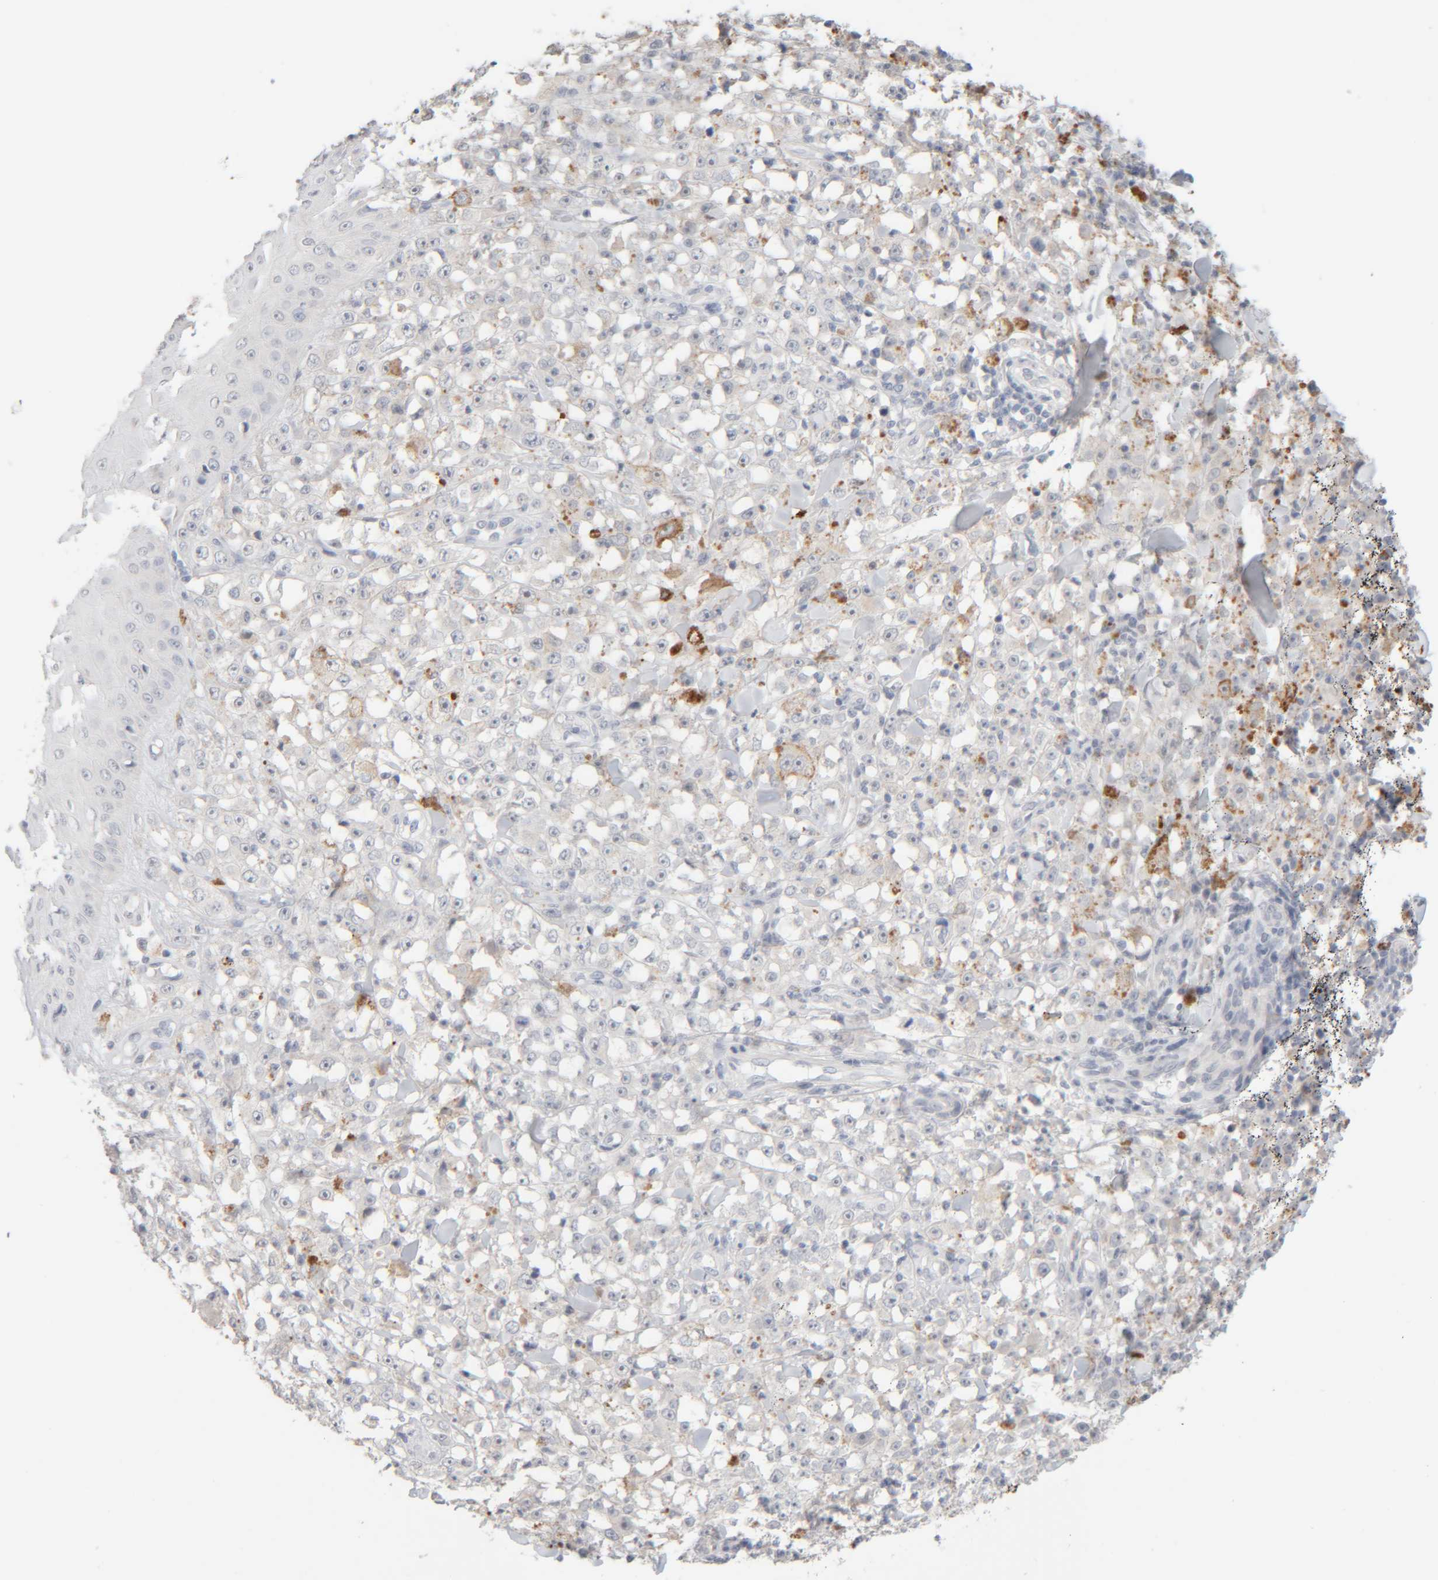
{"staining": {"intensity": "negative", "quantity": "none", "location": "none"}, "tissue": "melanoma", "cell_type": "Tumor cells", "image_type": "cancer", "snomed": [{"axis": "morphology", "description": "Malignant melanoma, NOS"}, {"axis": "topography", "description": "Skin"}], "caption": "Tumor cells show no significant expression in malignant melanoma.", "gene": "RIDA", "patient": {"sex": "female", "age": 82}}